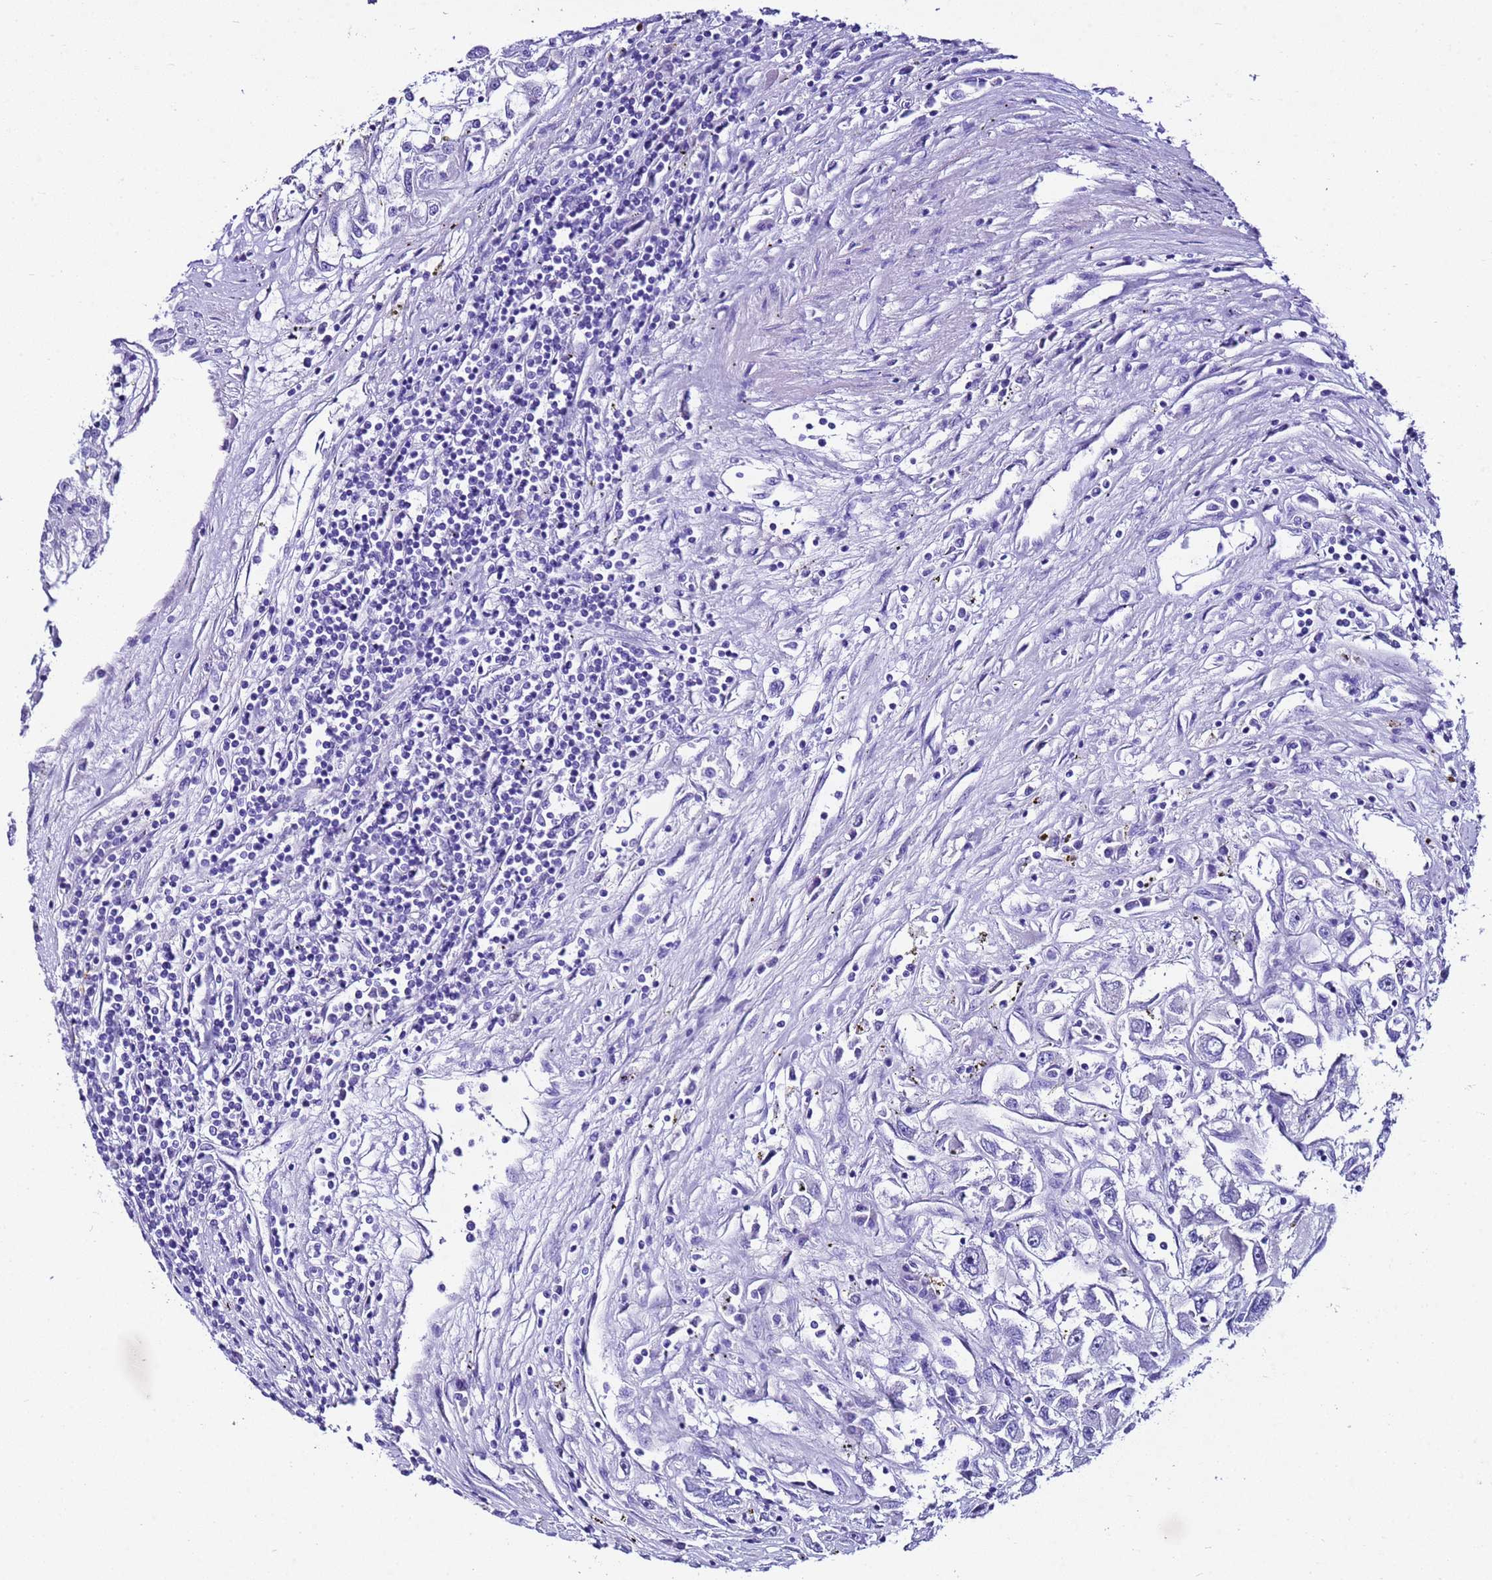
{"staining": {"intensity": "negative", "quantity": "none", "location": "none"}, "tissue": "renal cancer", "cell_type": "Tumor cells", "image_type": "cancer", "snomed": [{"axis": "morphology", "description": "Adenocarcinoma, NOS"}, {"axis": "topography", "description": "Kidney"}], "caption": "A high-resolution histopathology image shows immunohistochemistry staining of renal cancer, which demonstrates no significant staining in tumor cells.", "gene": "UGT2B10", "patient": {"sex": "female", "age": 52}}